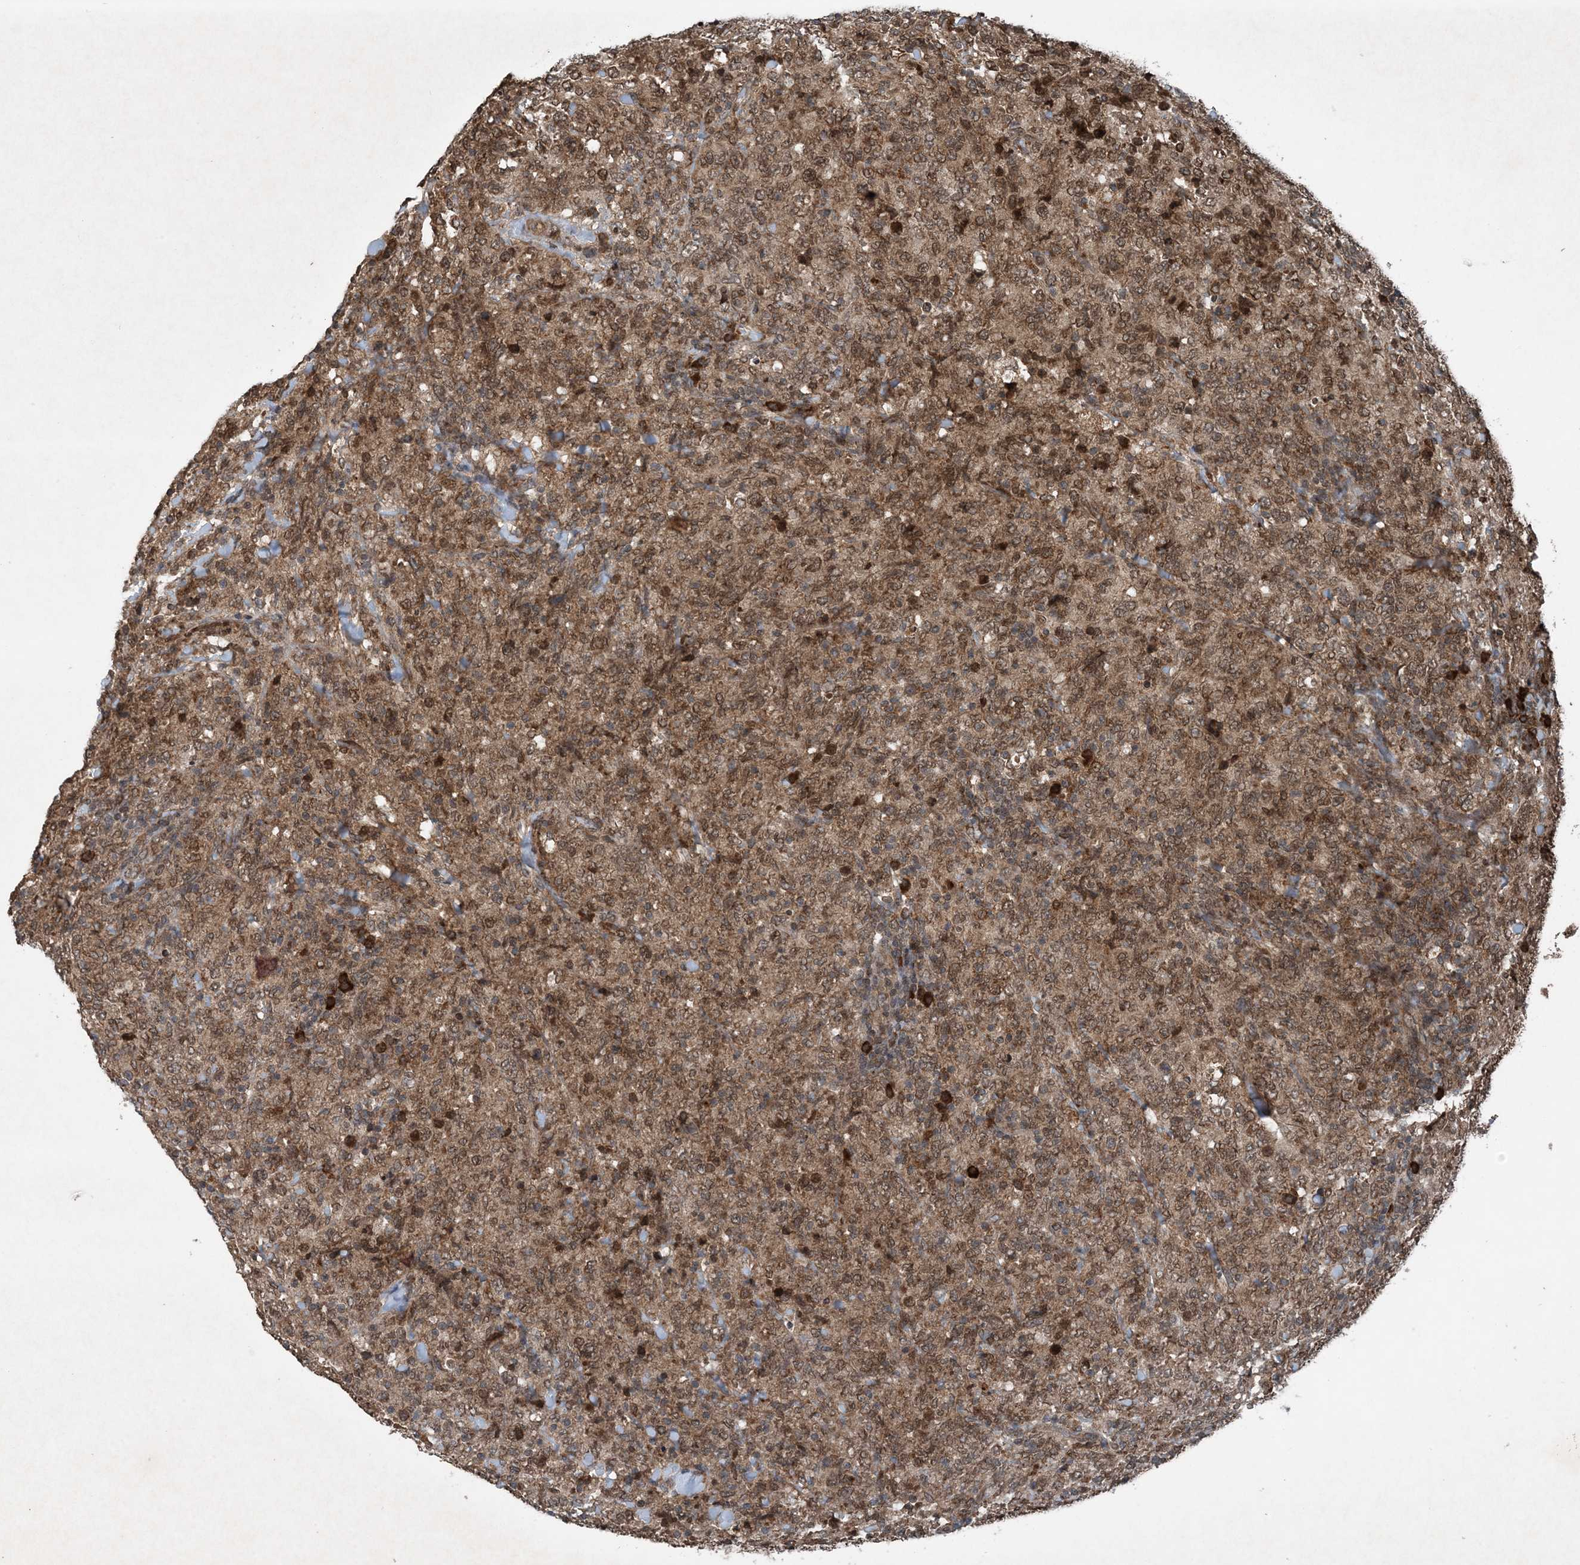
{"staining": {"intensity": "moderate", "quantity": ">75%", "location": "cytoplasmic/membranous,nuclear"}, "tissue": "lymphoma", "cell_type": "Tumor cells", "image_type": "cancer", "snomed": [{"axis": "morphology", "description": "Malignant lymphoma, non-Hodgkin's type, High grade"}, {"axis": "topography", "description": "Tonsil"}], "caption": "Lymphoma was stained to show a protein in brown. There is medium levels of moderate cytoplasmic/membranous and nuclear staining in approximately >75% of tumor cells. (Stains: DAB in brown, nuclei in blue, Microscopy: brightfield microscopy at high magnification).", "gene": "GNG5", "patient": {"sex": "female", "age": 36}}